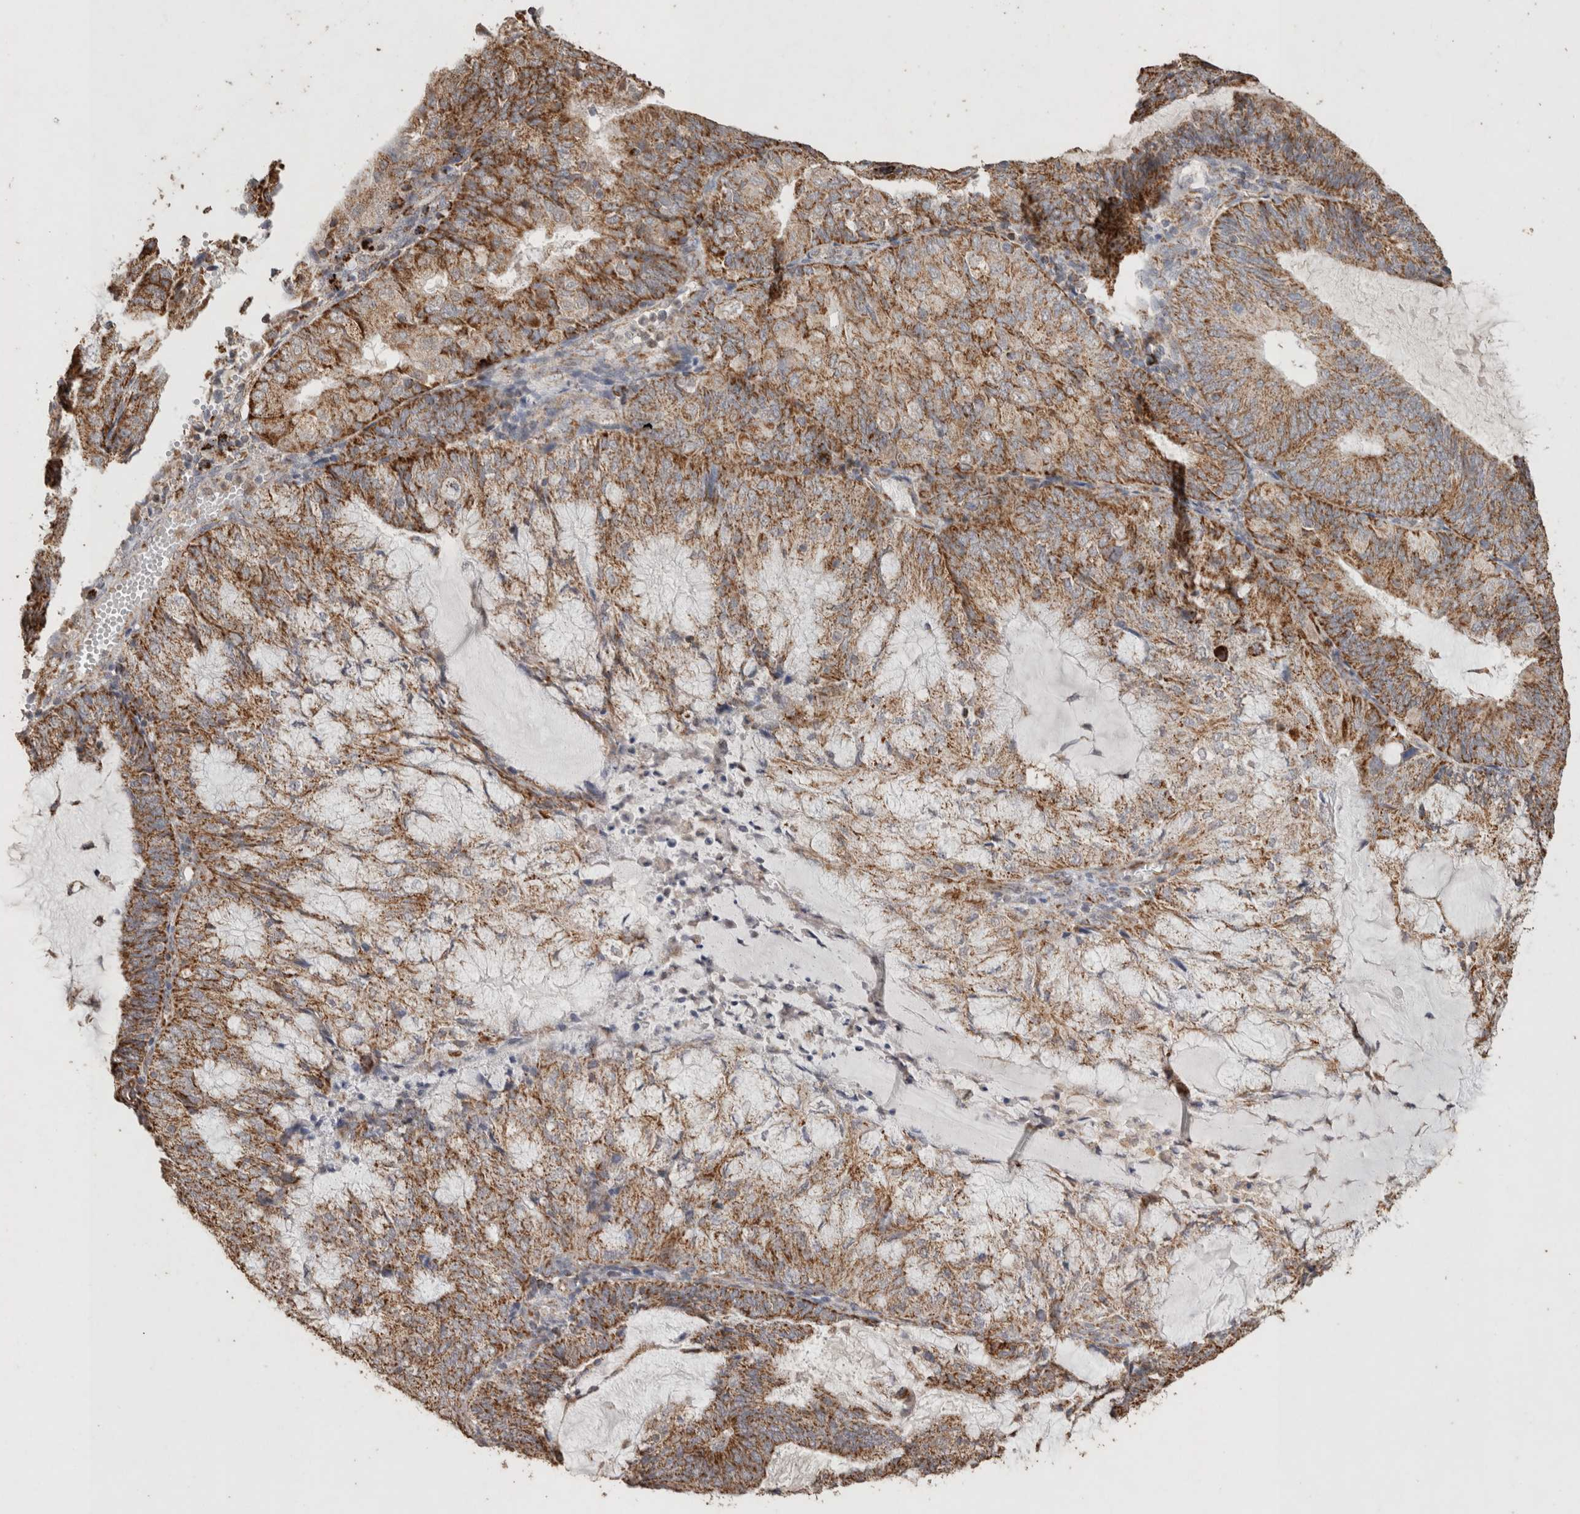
{"staining": {"intensity": "moderate", "quantity": ">75%", "location": "cytoplasmic/membranous"}, "tissue": "endometrial cancer", "cell_type": "Tumor cells", "image_type": "cancer", "snomed": [{"axis": "morphology", "description": "Adenocarcinoma, NOS"}, {"axis": "topography", "description": "Endometrium"}], "caption": "This histopathology image displays endometrial cancer (adenocarcinoma) stained with immunohistochemistry to label a protein in brown. The cytoplasmic/membranous of tumor cells show moderate positivity for the protein. Nuclei are counter-stained blue.", "gene": "ACADM", "patient": {"sex": "female", "age": 81}}